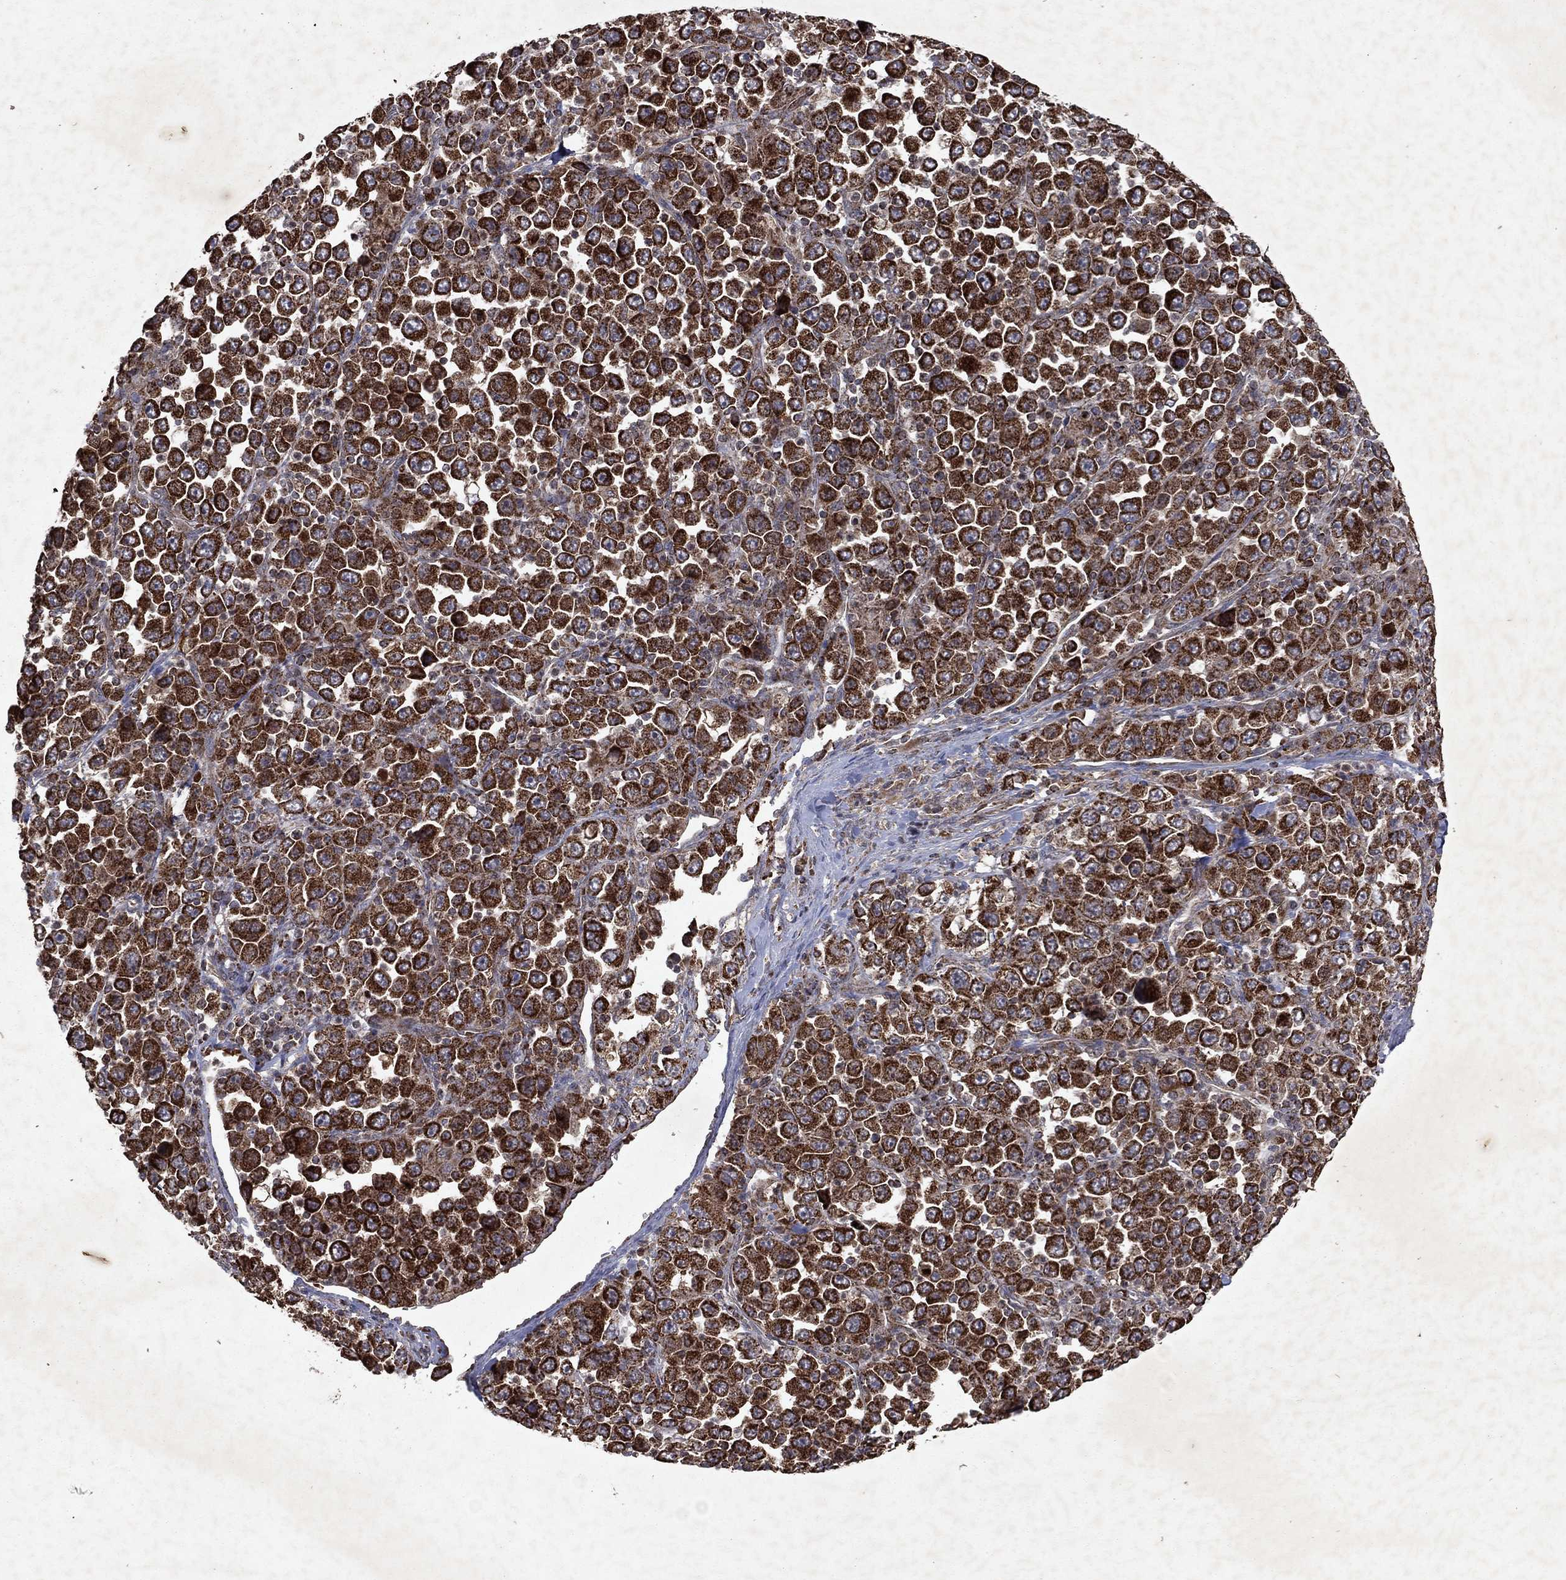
{"staining": {"intensity": "strong", "quantity": ">75%", "location": "cytoplasmic/membranous"}, "tissue": "stomach cancer", "cell_type": "Tumor cells", "image_type": "cancer", "snomed": [{"axis": "morphology", "description": "Normal tissue, NOS"}, {"axis": "morphology", "description": "Adenocarcinoma, NOS"}, {"axis": "topography", "description": "Stomach, upper"}, {"axis": "topography", "description": "Stomach"}], "caption": "Immunohistochemical staining of human stomach adenocarcinoma exhibits strong cytoplasmic/membranous protein expression in about >75% of tumor cells.", "gene": "PYROXD2", "patient": {"sex": "male", "age": 59}}